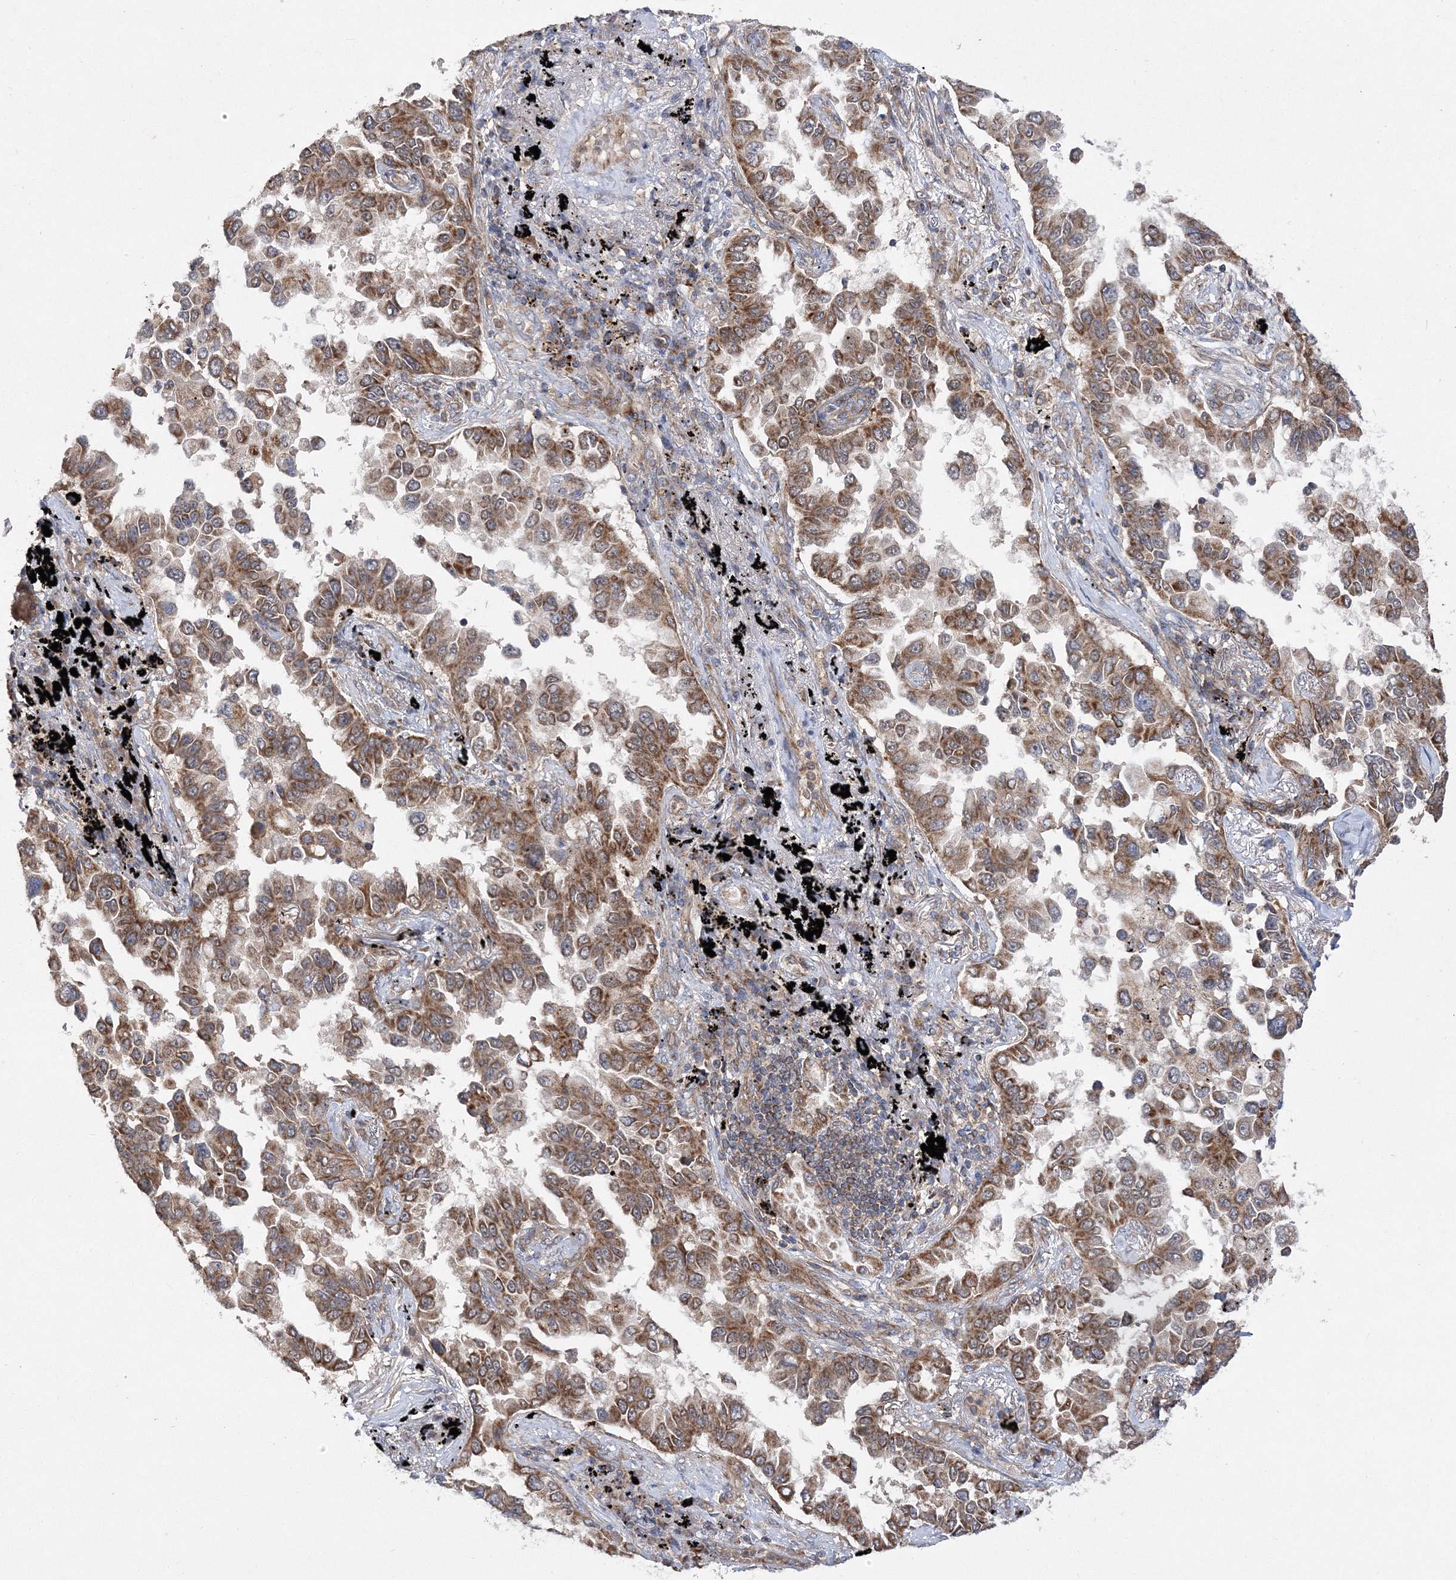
{"staining": {"intensity": "moderate", "quantity": ">75%", "location": "cytoplasmic/membranous"}, "tissue": "lung cancer", "cell_type": "Tumor cells", "image_type": "cancer", "snomed": [{"axis": "morphology", "description": "Adenocarcinoma, NOS"}, {"axis": "topography", "description": "Lung"}], "caption": "This micrograph displays immunohistochemistry staining of lung cancer (adenocarcinoma), with medium moderate cytoplasmic/membranous staining in approximately >75% of tumor cells.", "gene": "DNAJC13", "patient": {"sex": "female", "age": 67}}